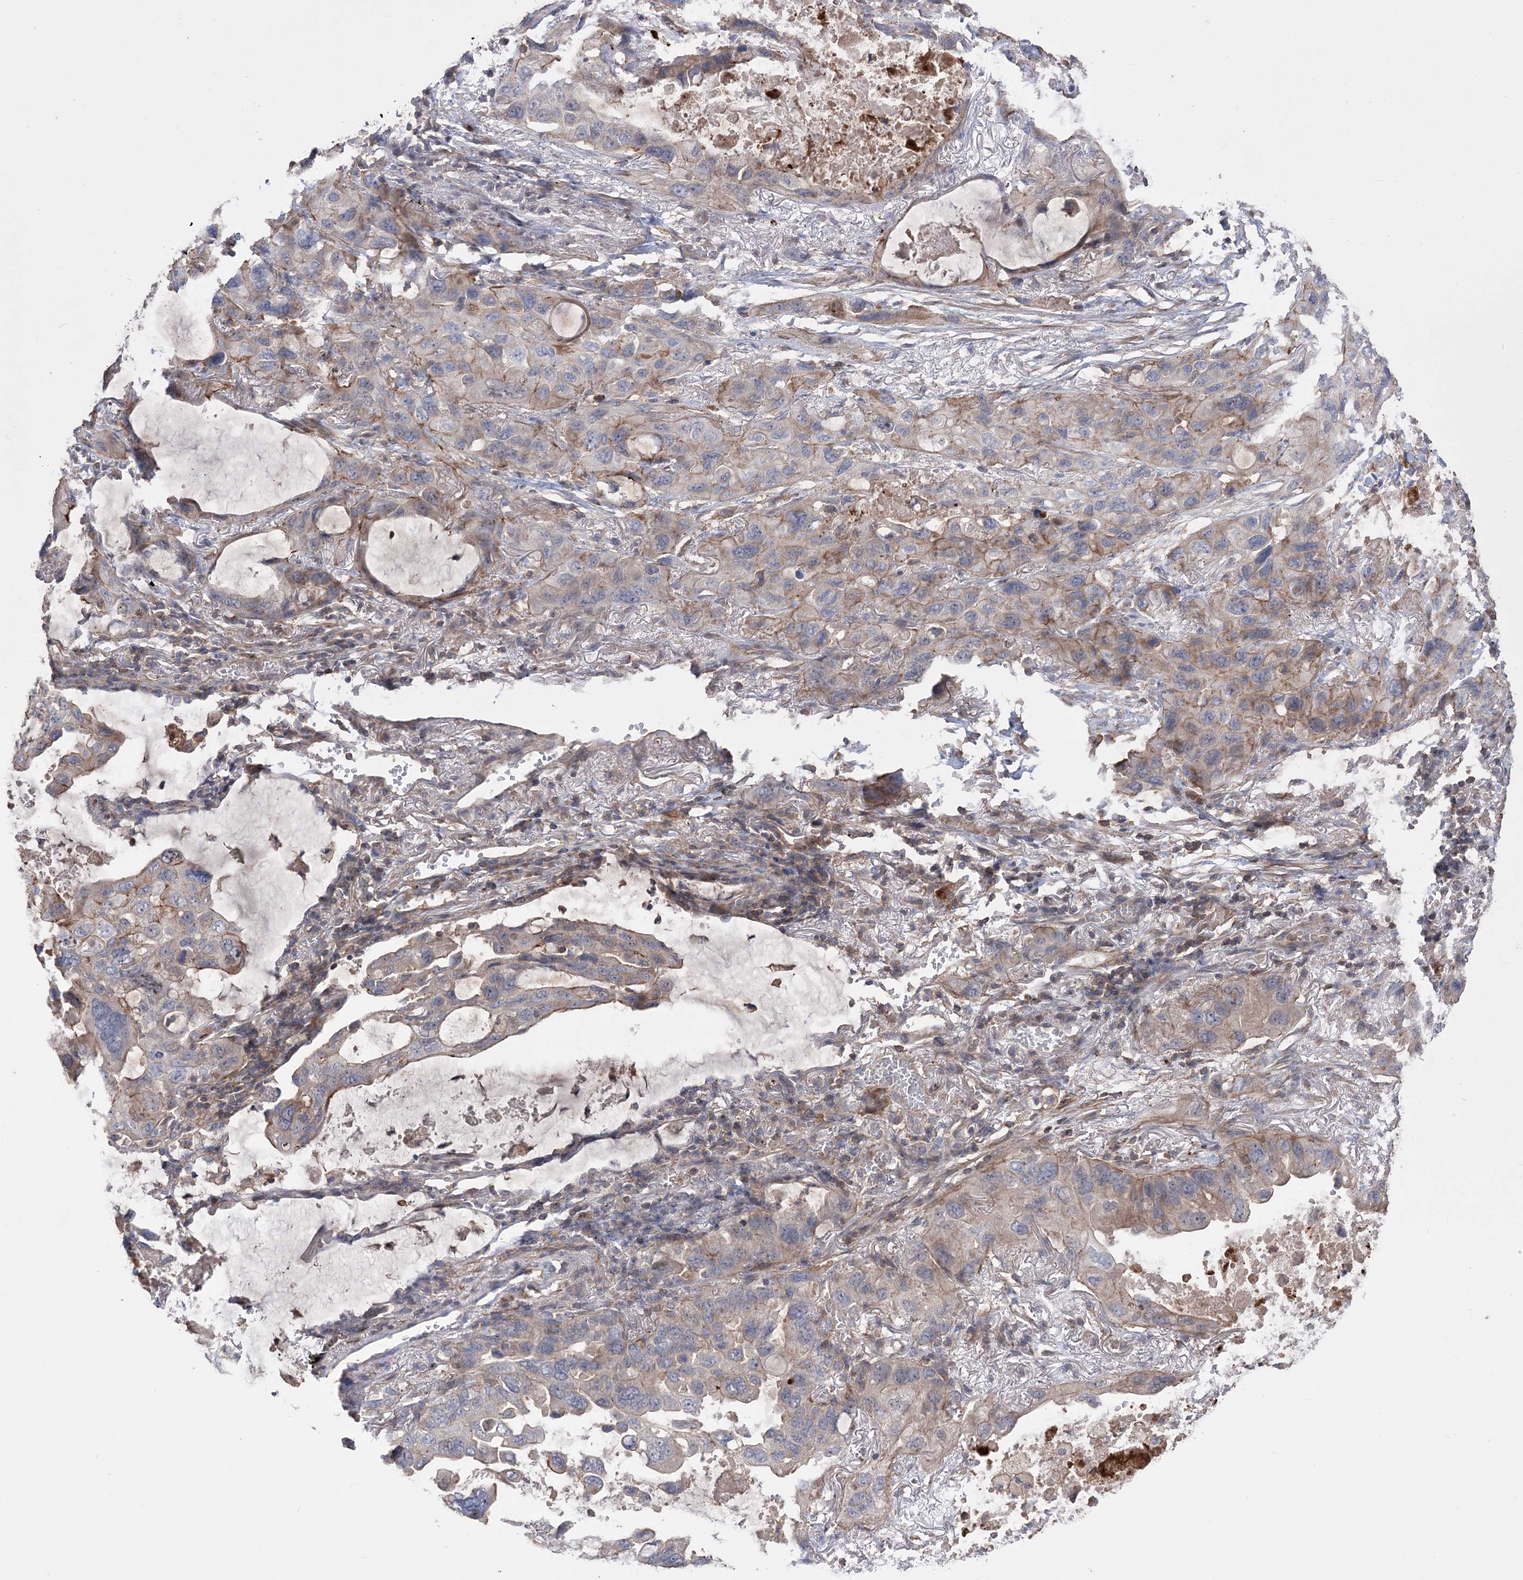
{"staining": {"intensity": "moderate", "quantity": "<25%", "location": "cytoplasmic/membranous"}, "tissue": "lung cancer", "cell_type": "Tumor cells", "image_type": "cancer", "snomed": [{"axis": "morphology", "description": "Squamous cell carcinoma, NOS"}, {"axis": "topography", "description": "Lung"}], "caption": "IHC staining of lung cancer (squamous cell carcinoma), which displays low levels of moderate cytoplasmic/membranous staining in about <25% of tumor cells indicating moderate cytoplasmic/membranous protein staining. The staining was performed using DAB (brown) for protein detection and nuclei were counterstained in hematoxylin (blue).", "gene": "SLFN14", "patient": {"sex": "female", "age": 73}}